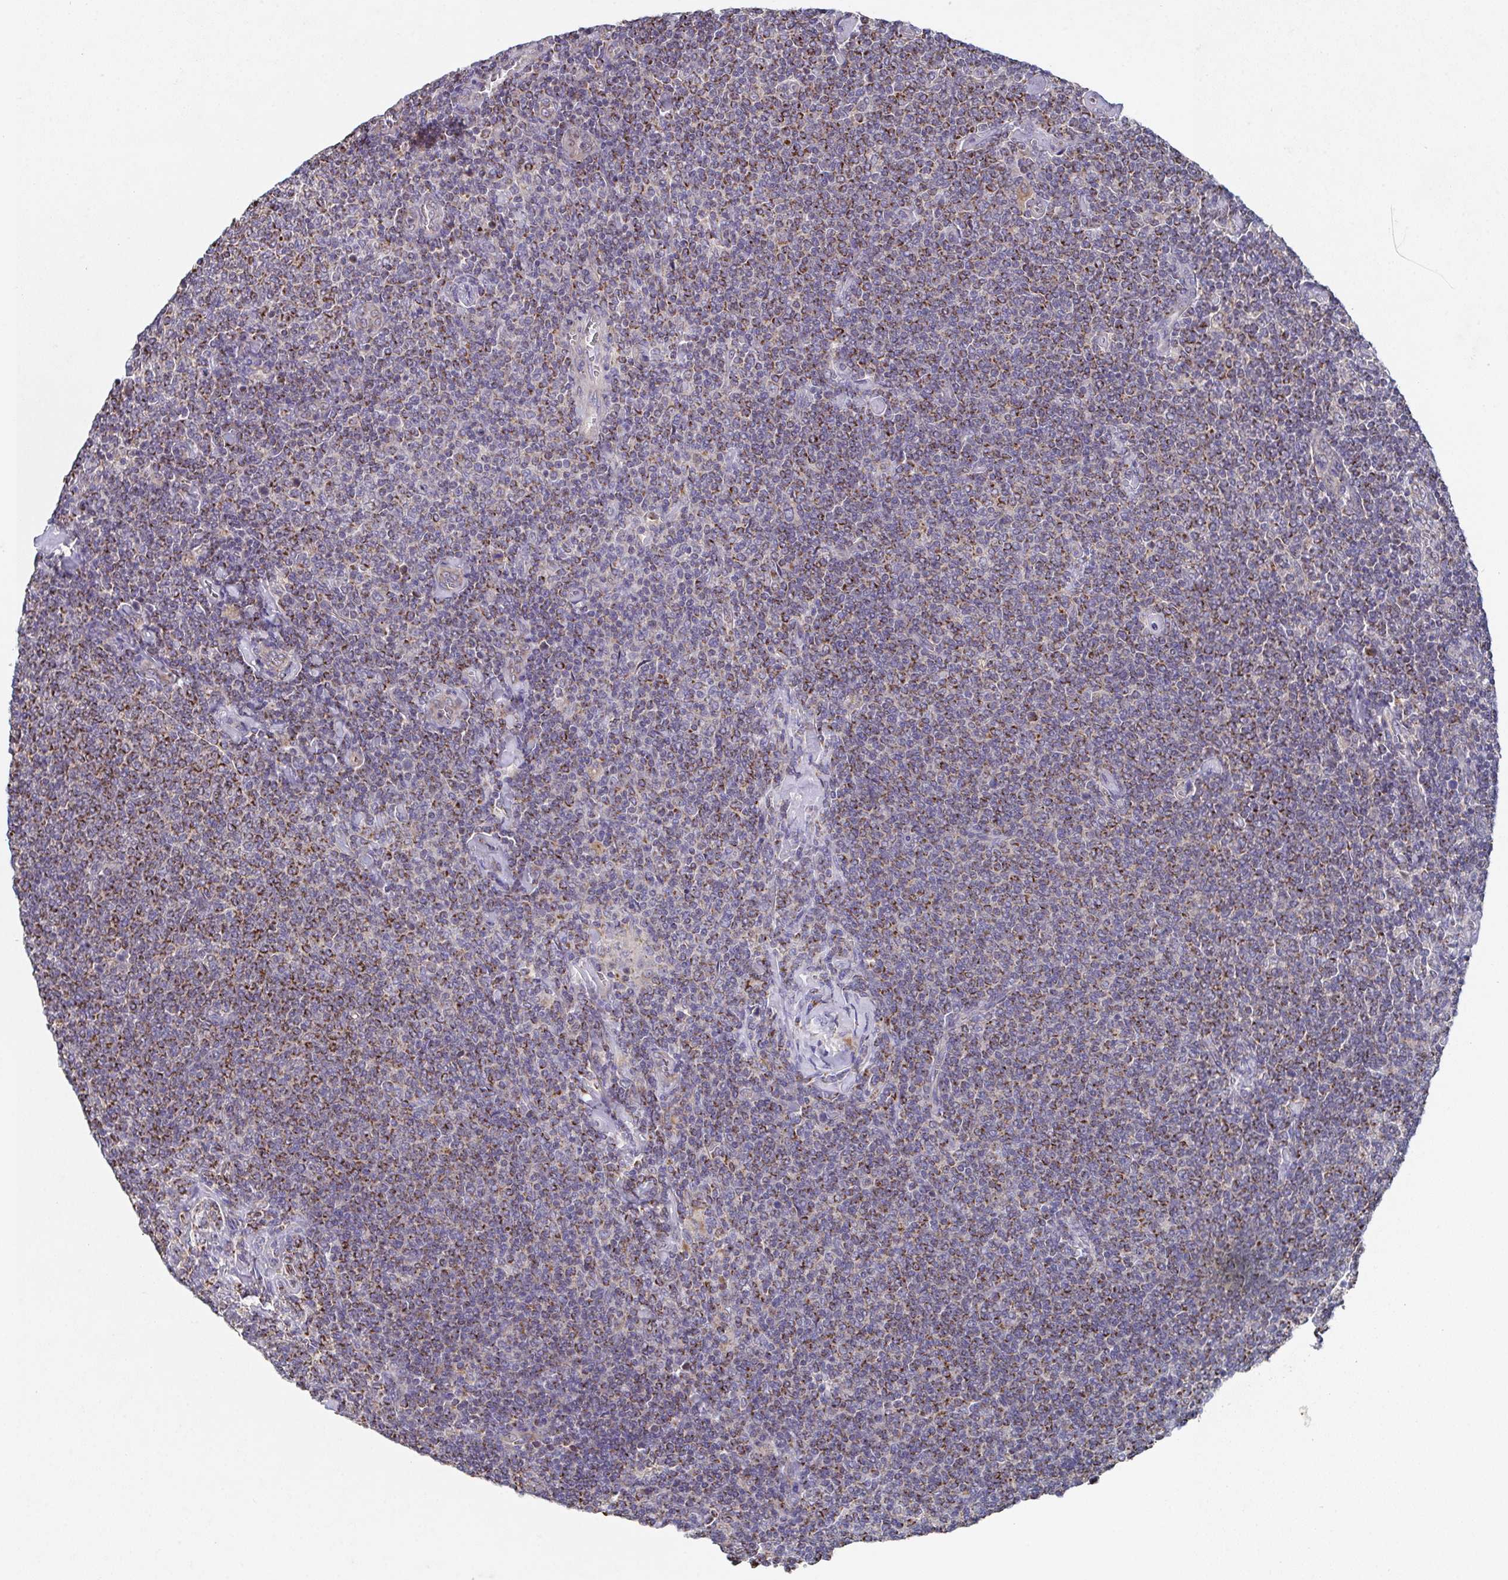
{"staining": {"intensity": "moderate", "quantity": "25%-75%", "location": "cytoplasmic/membranous"}, "tissue": "lymphoma", "cell_type": "Tumor cells", "image_type": "cancer", "snomed": [{"axis": "morphology", "description": "Malignant lymphoma, non-Hodgkin's type, Low grade"}, {"axis": "topography", "description": "Lymph node"}], "caption": "This photomicrograph shows IHC staining of lymphoma, with medium moderate cytoplasmic/membranous positivity in approximately 25%-75% of tumor cells.", "gene": "MT-ND3", "patient": {"sex": "male", "age": 52}}